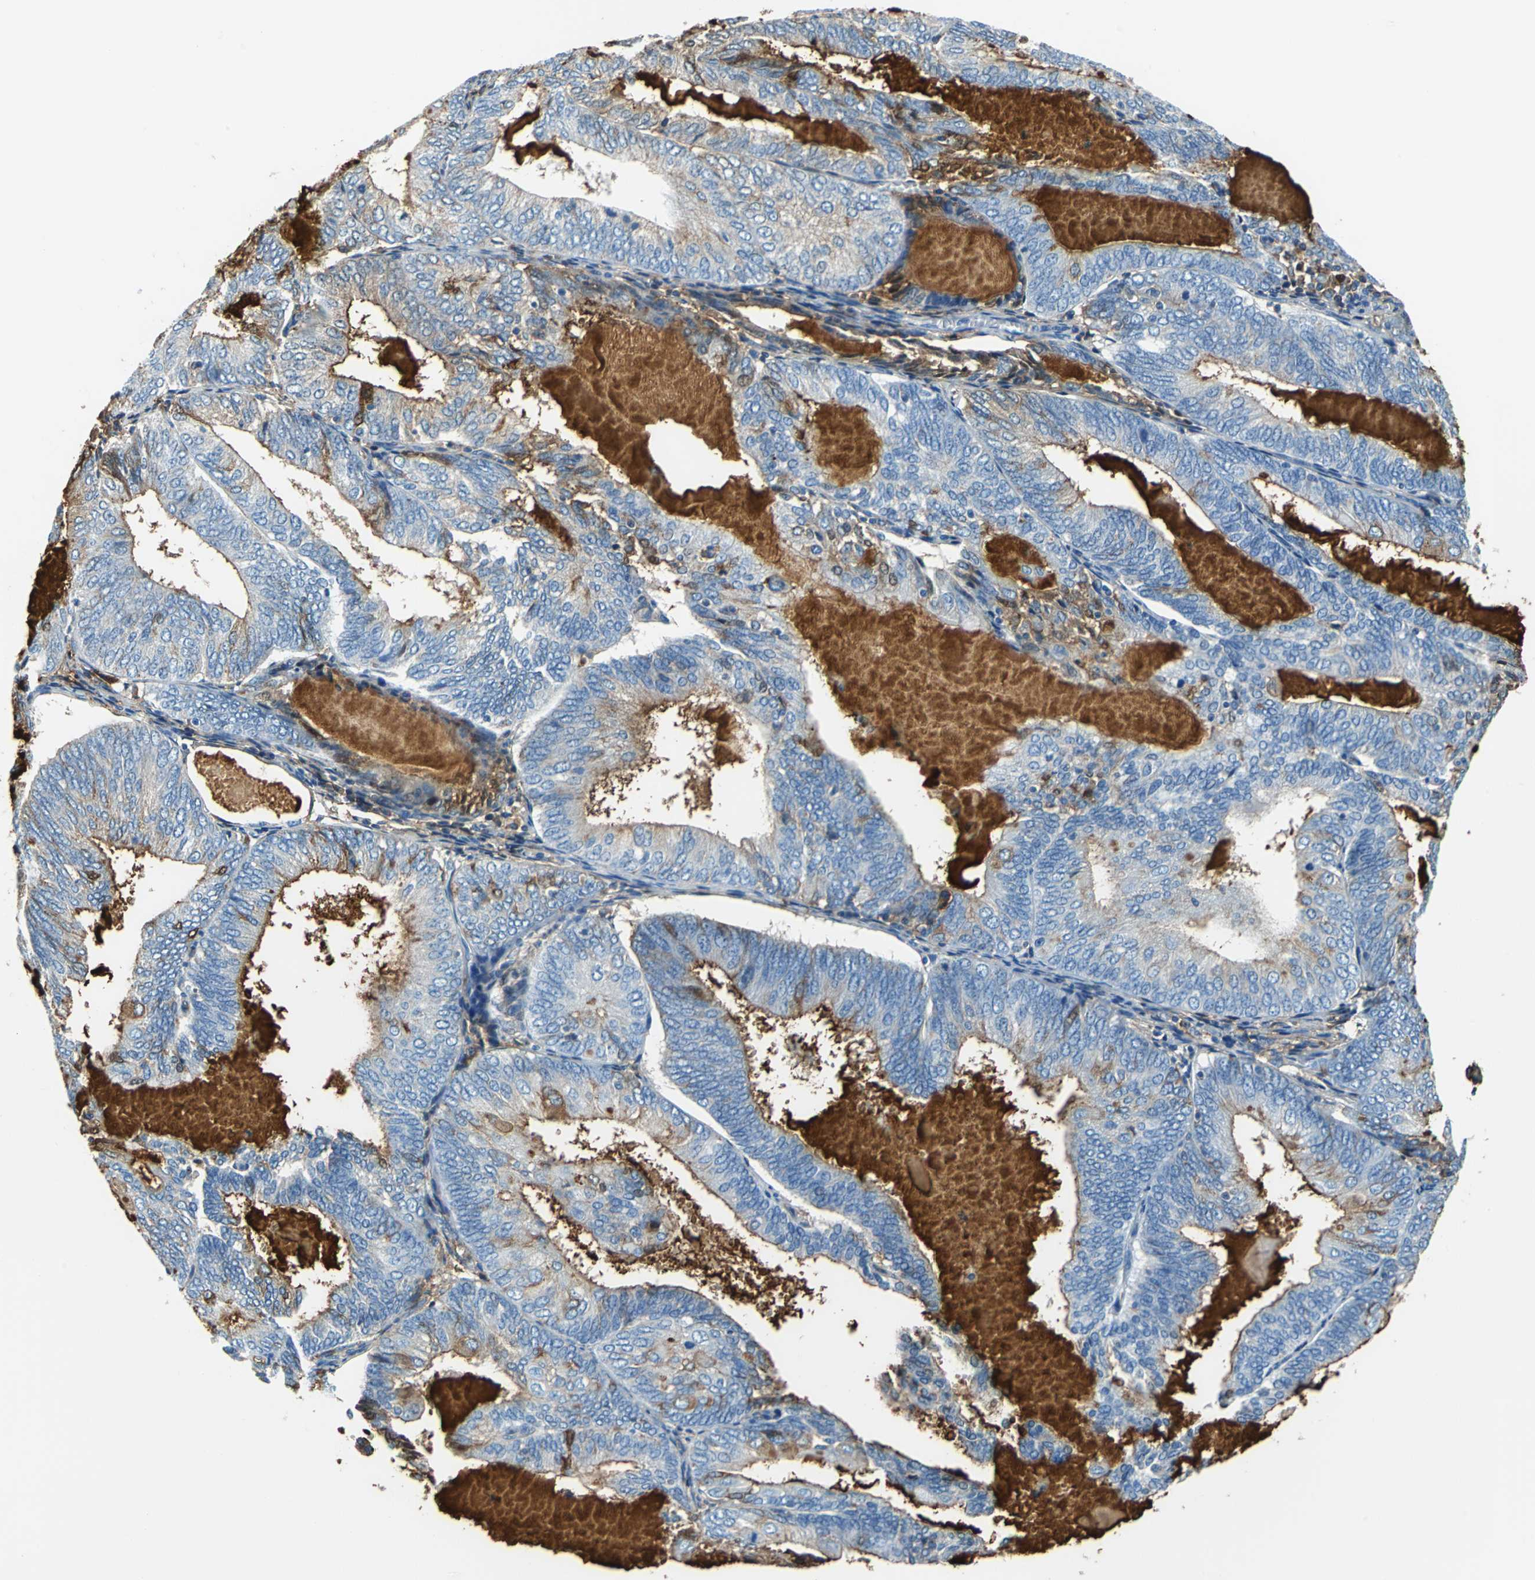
{"staining": {"intensity": "moderate", "quantity": "25%-75%", "location": "cytoplasmic/membranous"}, "tissue": "endometrial cancer", "cell_type": "Tumor cells", "image_type": "cancer", "snomed": [{"axis": "morphology", "description": "Adenocarcinoma, NOS"}, {"axis": "topography", "description": "Endometrium"}], "caption": "Immunohistochemical staining of adenocarcinoma (endometrial) reveals moderate cytoplasmic/membranous protein positivity in approximately 25%-75% of tumor cells.", "gene": "ALB", "patient": {"sex": "female", "age": 81}}